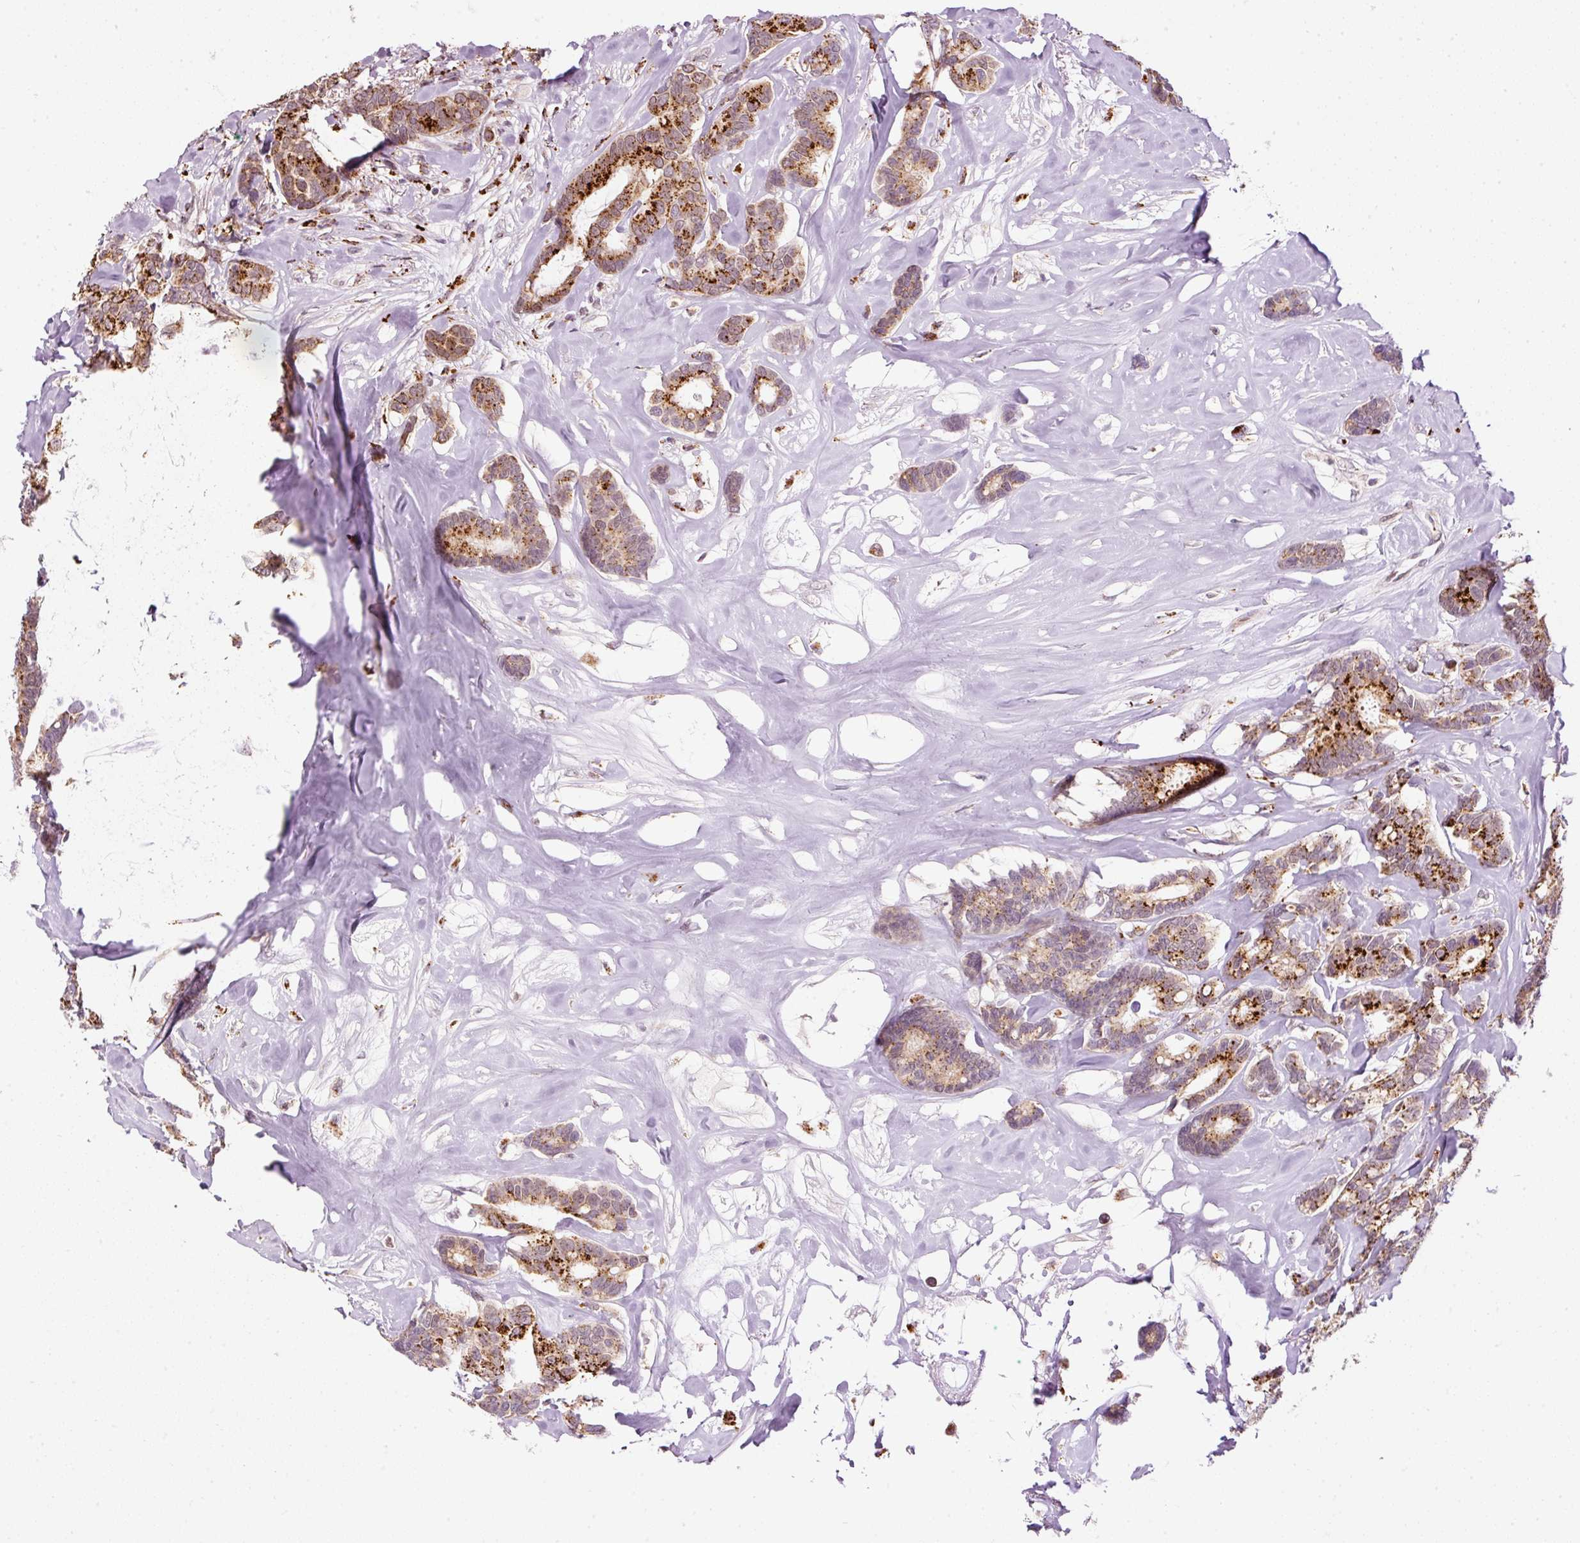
{"staining": {"intensity": "strong", "quantity": ">75%", "location": "cytoplasmic/membranous"}, "tissue": "breast cancer", "cell_type": "Tumor cells", "image_type": "cancer", "snomed": [{"axis": "morphology", "description": "Duct carcinoma"}, {"axis": "topography", "description": "Breast"}], "caption": "Invasive ductal carcinoma (breast) stained with DAB (3,3'-diaminobenzidine) IHC shows high levels of strong cytoplasmic/membranous expression in approximately >75% of tumor cells. The protein of interest is shown in brown color, while the nuclei are stained blue.", "gene": "ZNF639", "patient": {"sex": "female", "age": 87}}